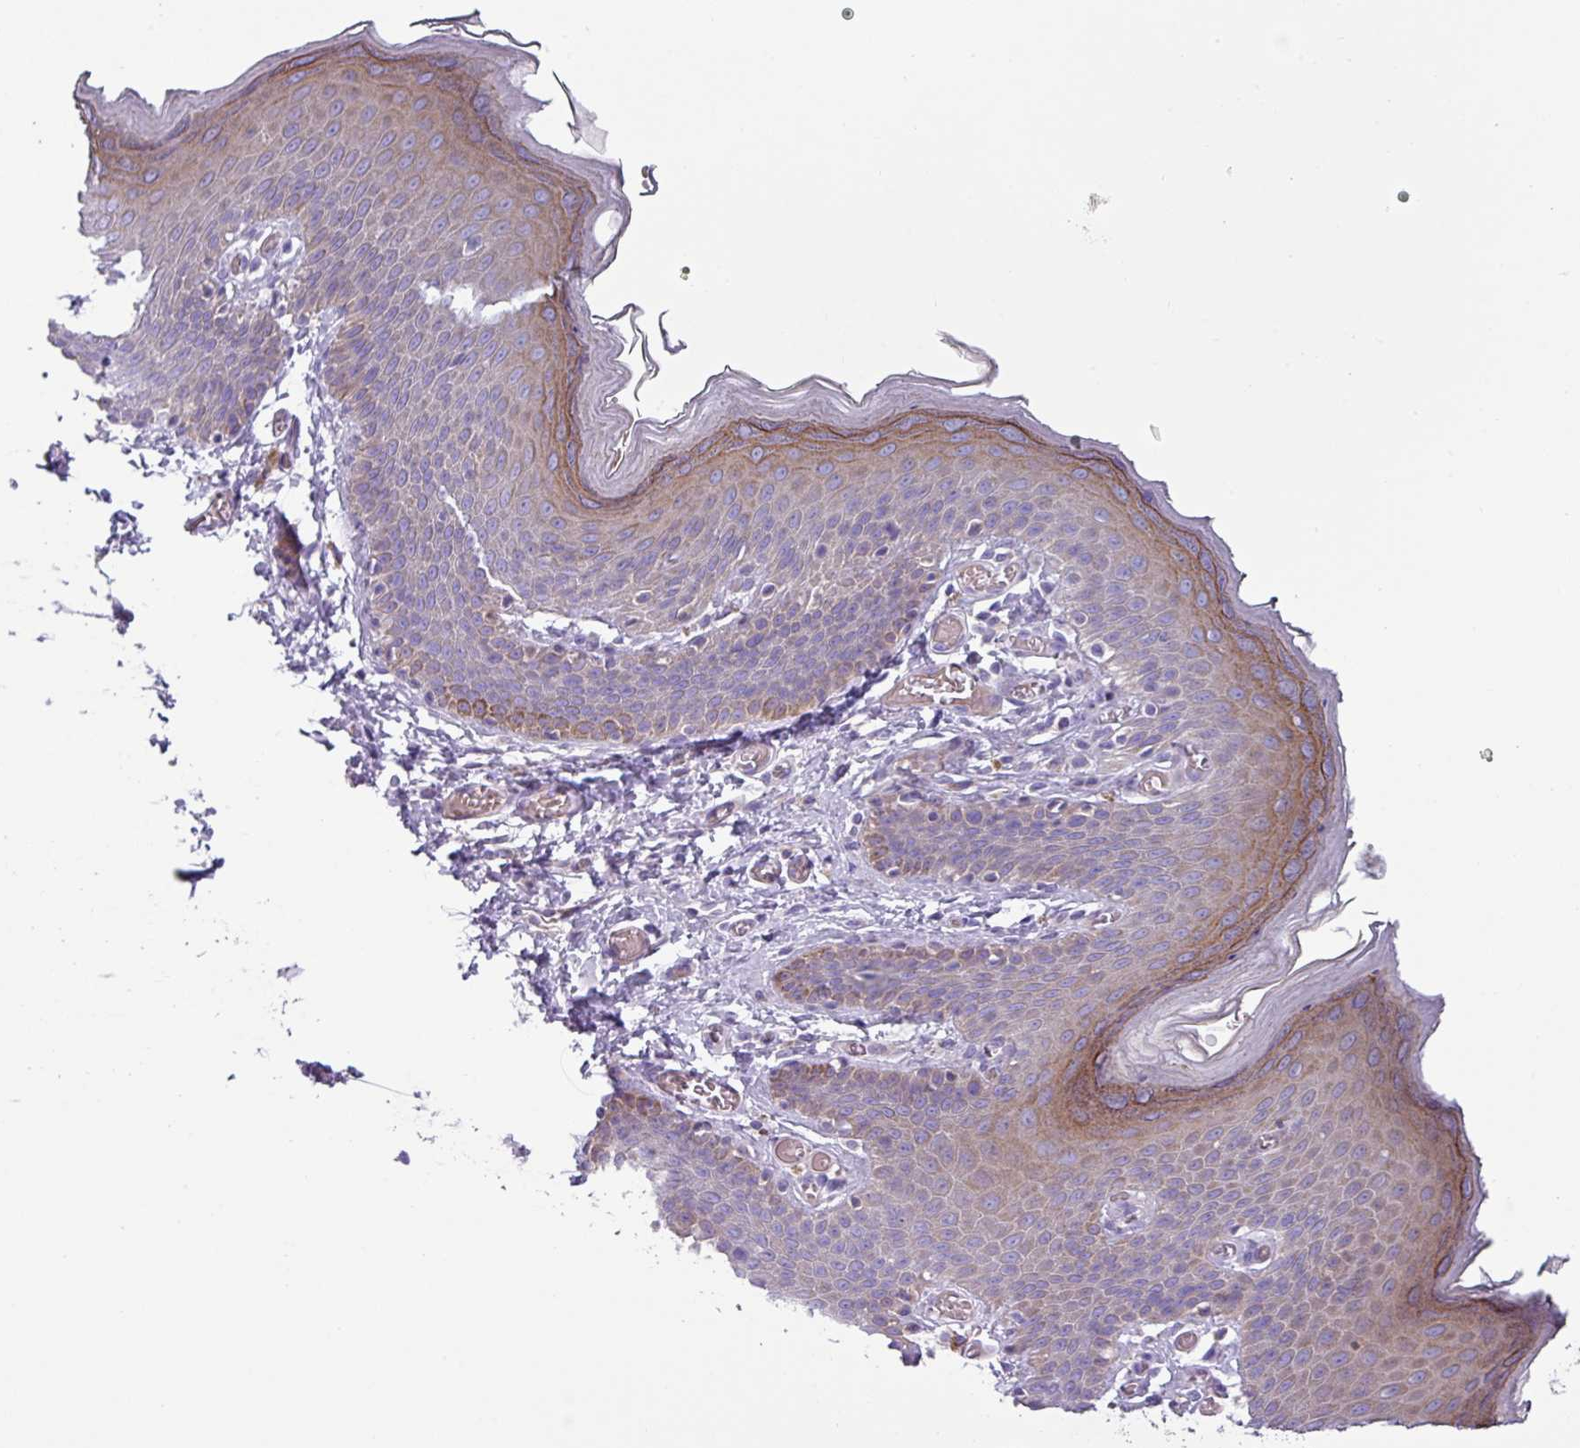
{"staining": {"intensity": "moderate", "quantity": "<25%", "location": "cytoplasmic/membranous"}, "tissue": "skin", "cell_type": "Epidermal cells", "image_type": "normal", "snomed": [{"axis": "morphology", "description": "Normal tissue, NOS"}, {"axis": "topography", "description": "Anal"}], "caption": "Protein staining of benign skin demonstrates moderate cytoplasmic/membranous positivity in about <25% of epidermal cells. The protein is stained brown, and the nuclei are stained in blue (DAB IHC with brightfield microscopy, high magnification).", "gene": "RGS16", "patient": {"sex": "female", "age": 40}}